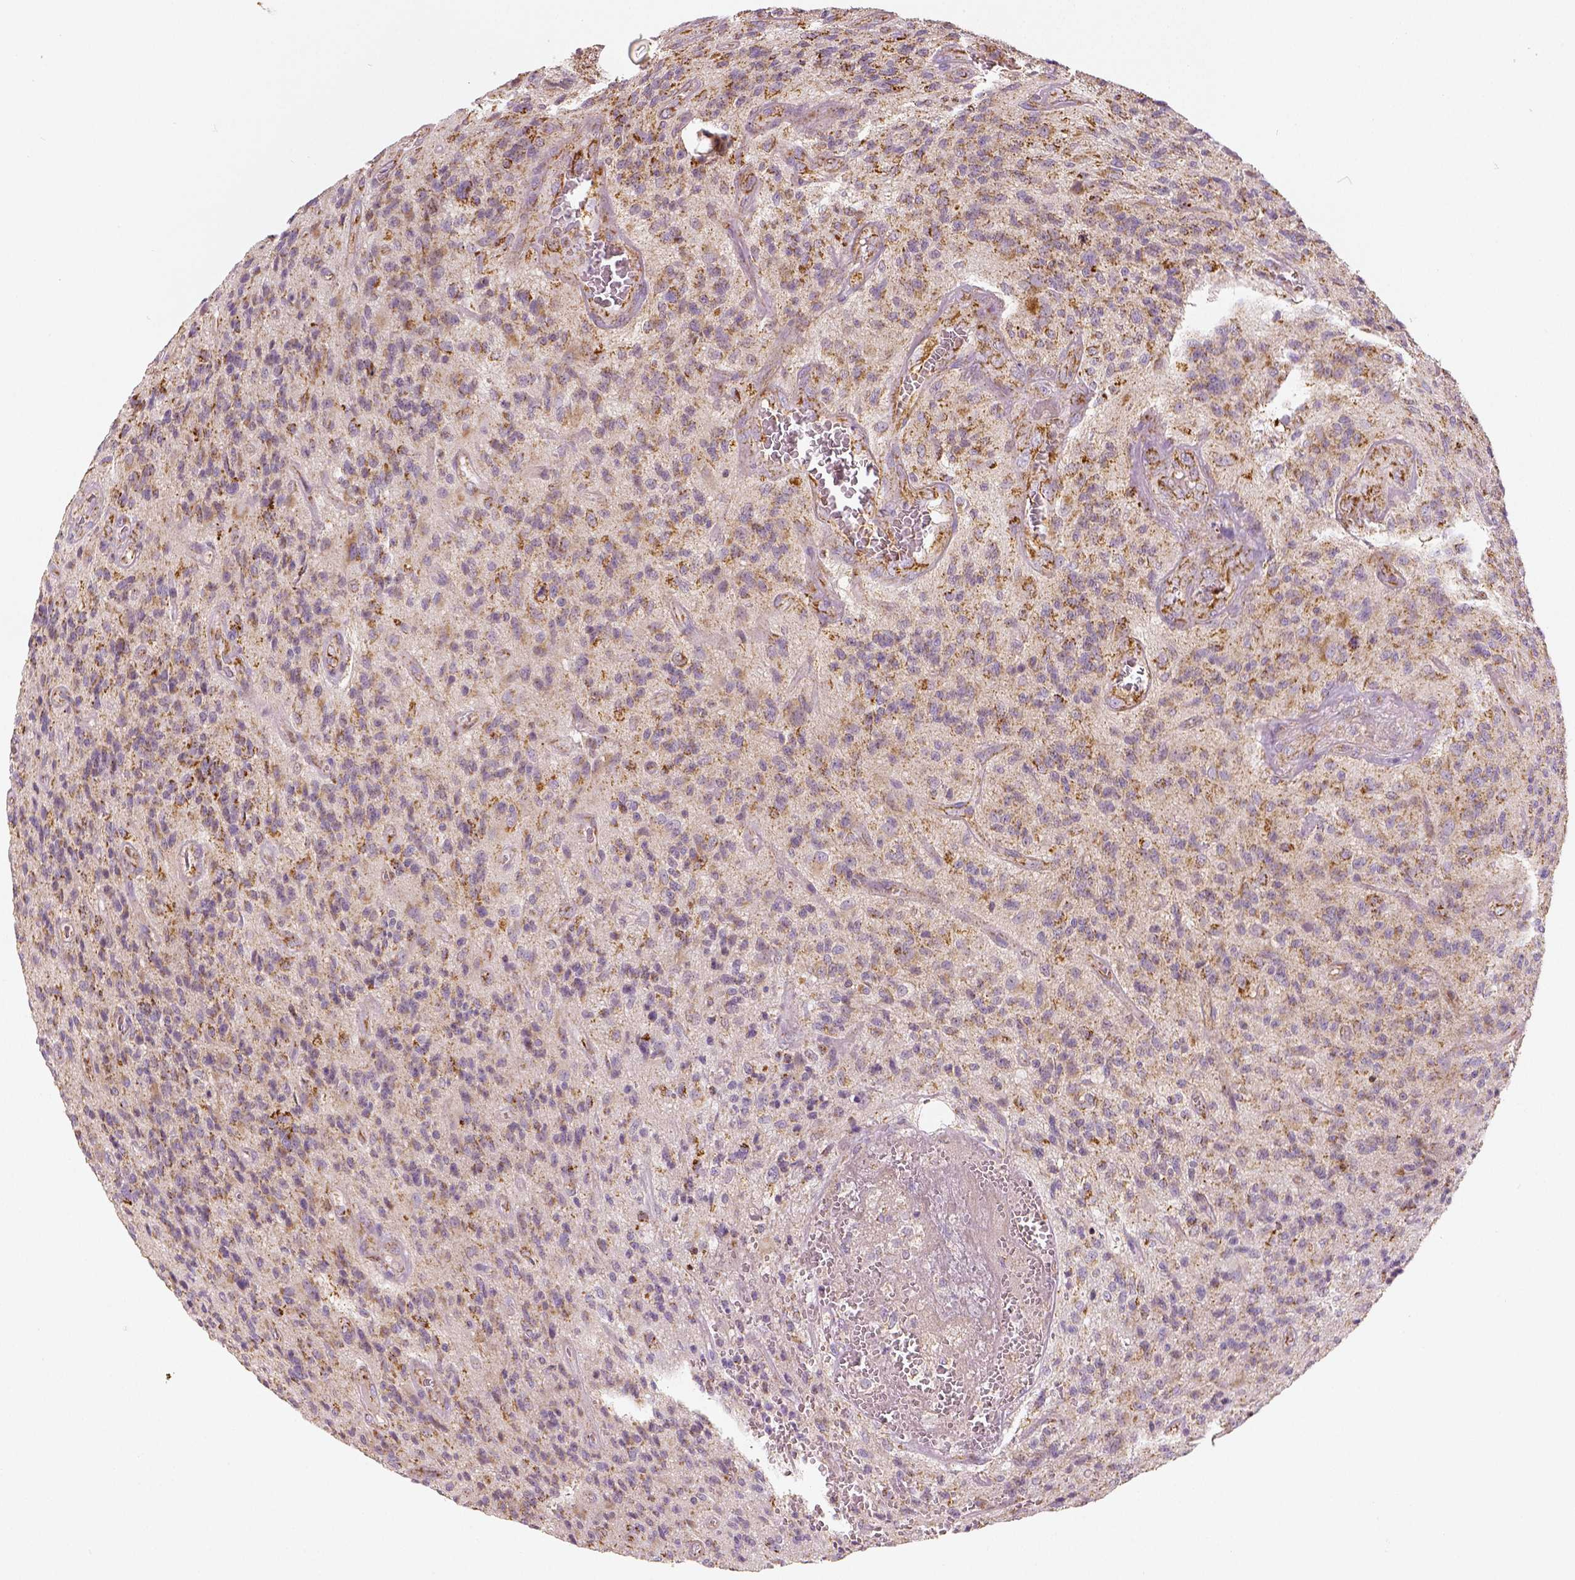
{"staining": {"intensity": "strong", "quantity": ">75%", "location": "cytoplasmic/membranous"}, "tissue": "glioma", "cell_type": "Tumor cells", "image_type": "cancer", "snomed": [{"axis": "morphology", "description": "Glioma, malignant, High grade"}, {"axis": "topography", "description": "Brain"}], "caption": "Immunohistochemistry (IHC) photomicrograph of human glioma stained for a protein (brown), which exhibits high levels of strong cytoplasmic/membranous positivity in approximately >75% of tumor cells.", "gene": "PGAM5", "patient": {"sex": "male", "age": 76}}